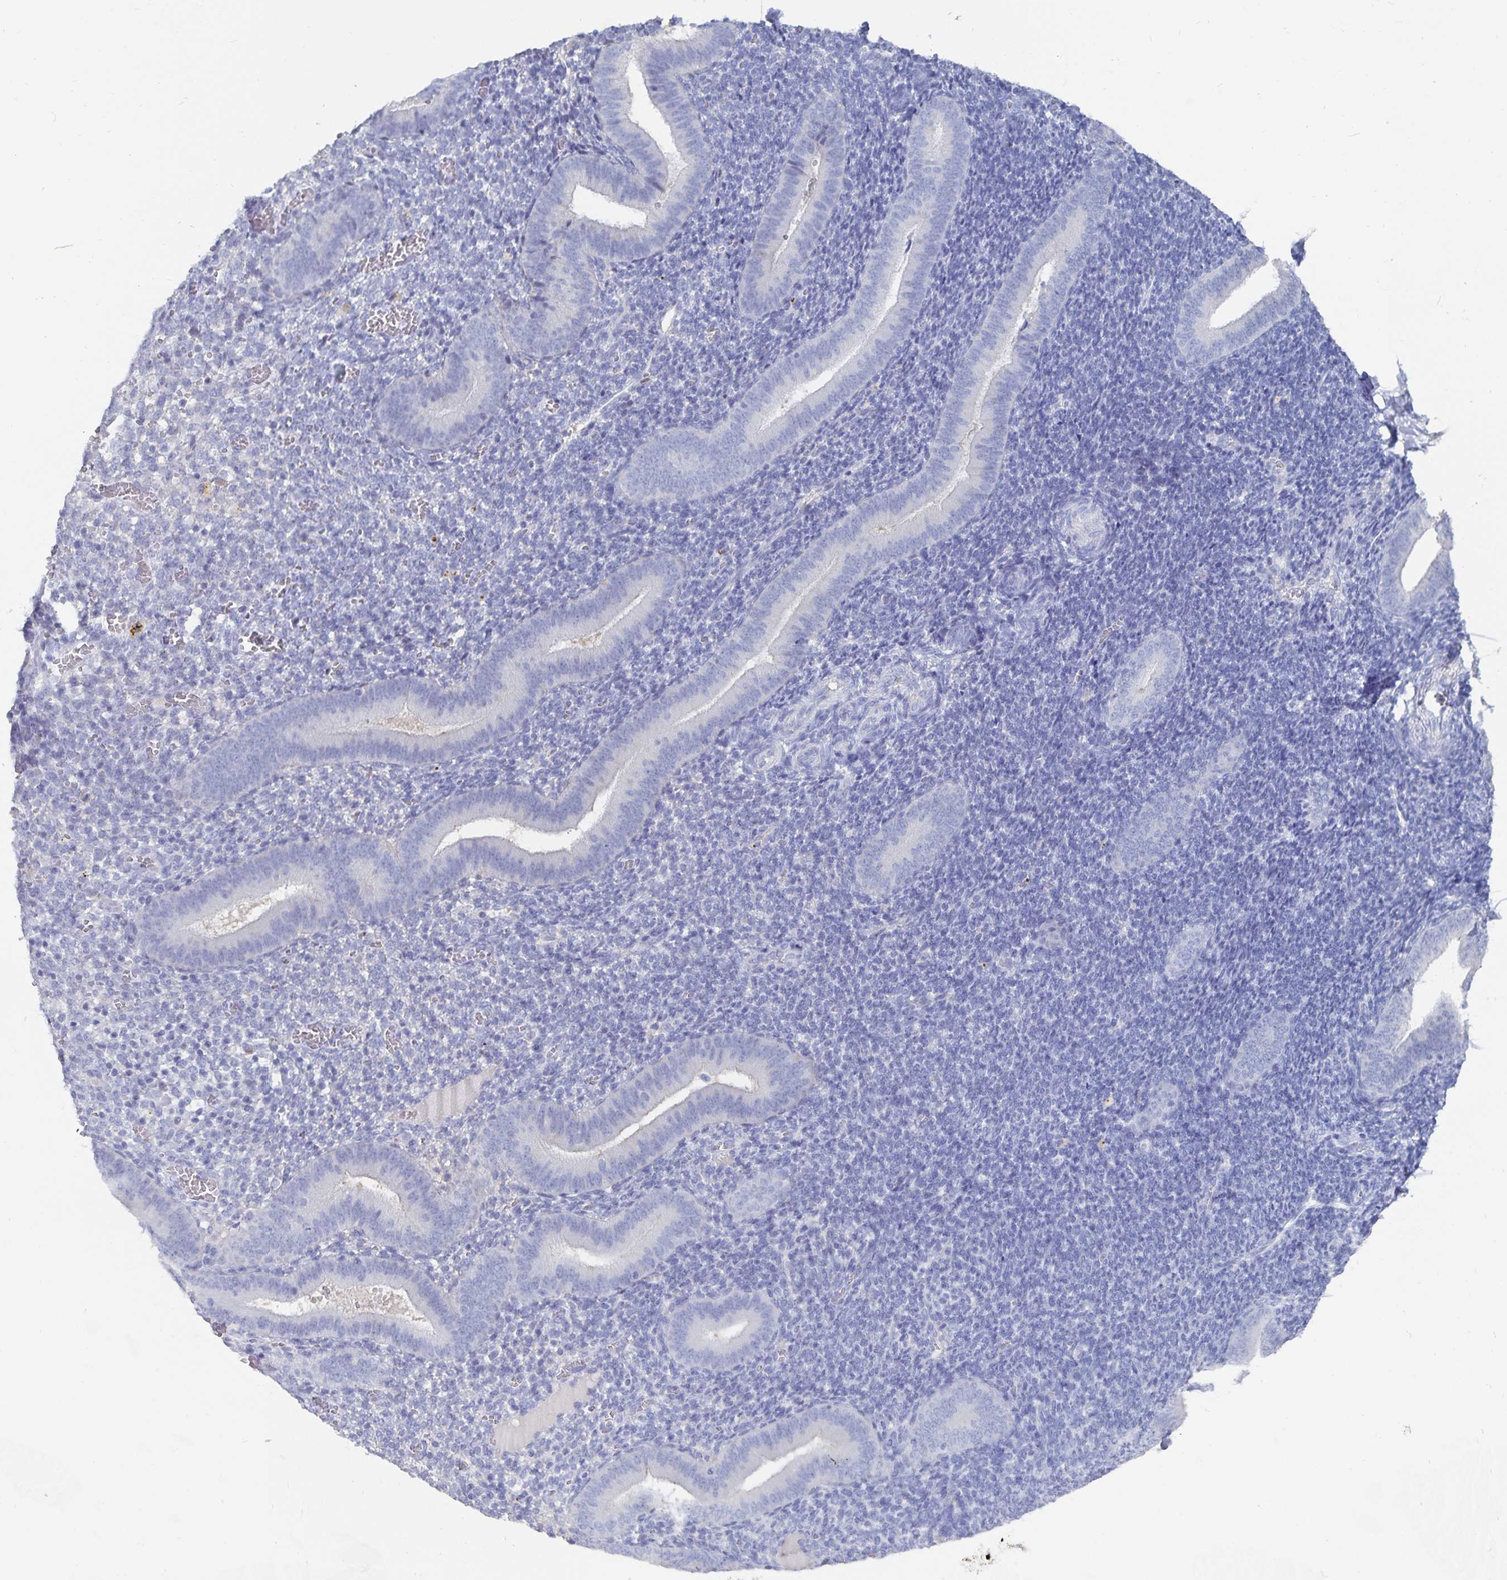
{"staining": {"intensity": "negative", "quantity": "none", "location": "none"}, "tissue": "endometrium", "cell_type": "Cells in endometrial stroma", "image_type": "normal", "snomed": [{"axis": "morphology", "description": "Normal tissue, NOS"}, {"axis": "topography", "description": "Endometrium"}], "caption": "Immunohistochemistry (IHC) image of normal human endometrium stained for a protein (brown), which demonstrates no expression in cells in endometrial stroma.", "gene": "CFAP69", "patient": {"sex": "female", "age": 25}}